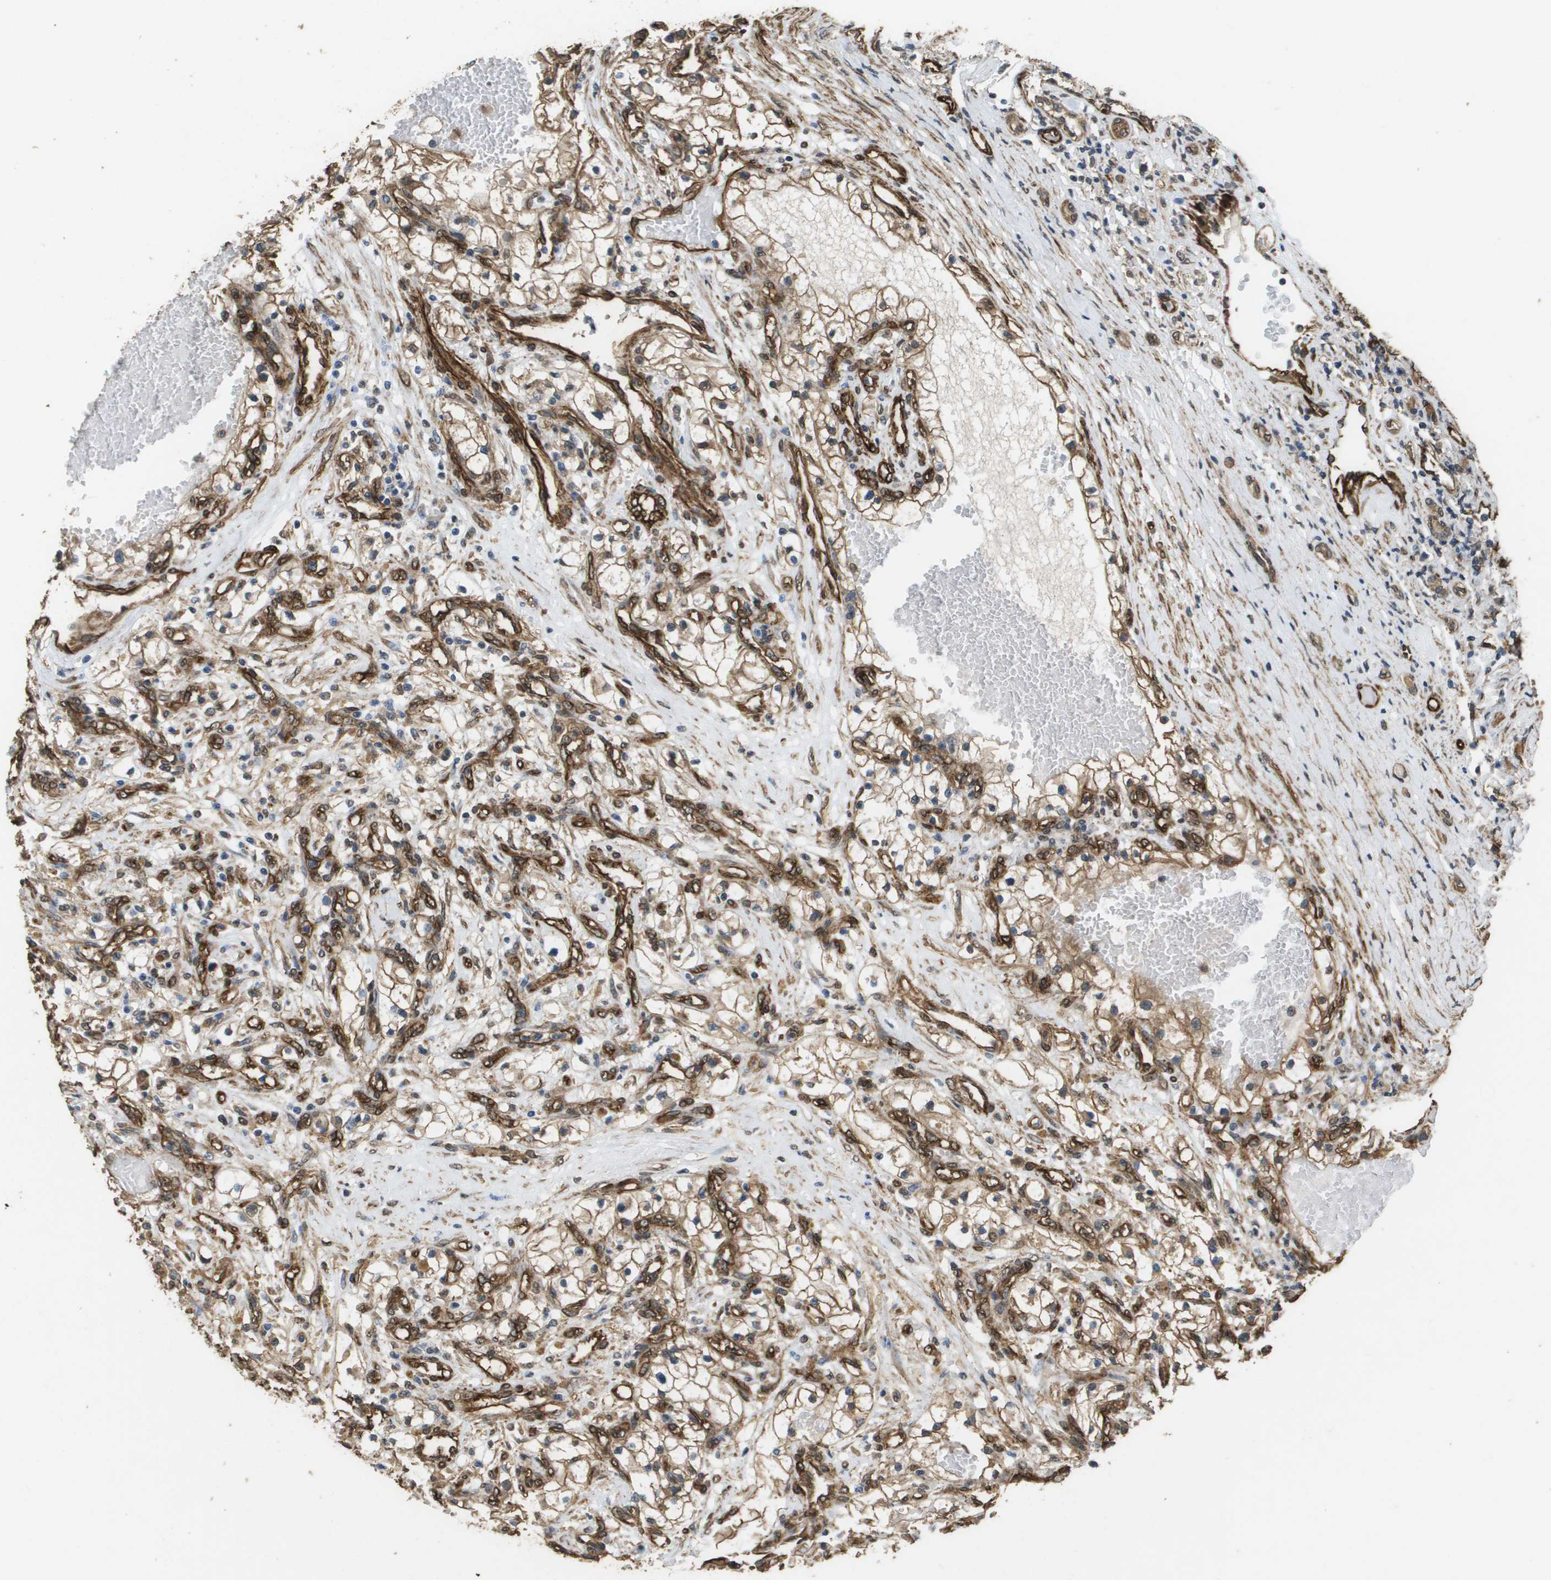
{"staining": {"intensity": "moderate", "quantity": "25%-75%", "location": "cytoplasmic/membranous"}, "tissue": "renal cancer", "cell_type": "Tumor cells", "image_type": "cancer", "snomed": [{"axis": "morphology", "description": "Adenocarcinoma, NOS"}, {"axis": "topography", "description": "Kidney"}], "caption": "Renal cancer (adenocarcinoma) stained with immunohistochemistry shows moderate cytoplasmic/membranous positivity in about 25%-75% of tumor cells. The staining is performed using DAB (3,3'-diaminobenzidine) brown chromogen to label protein expression. The nuclei are counter-stained blue using hematoxylin.", "gene": "AAMP", "patient": {"sex": "male", "age": 68}}